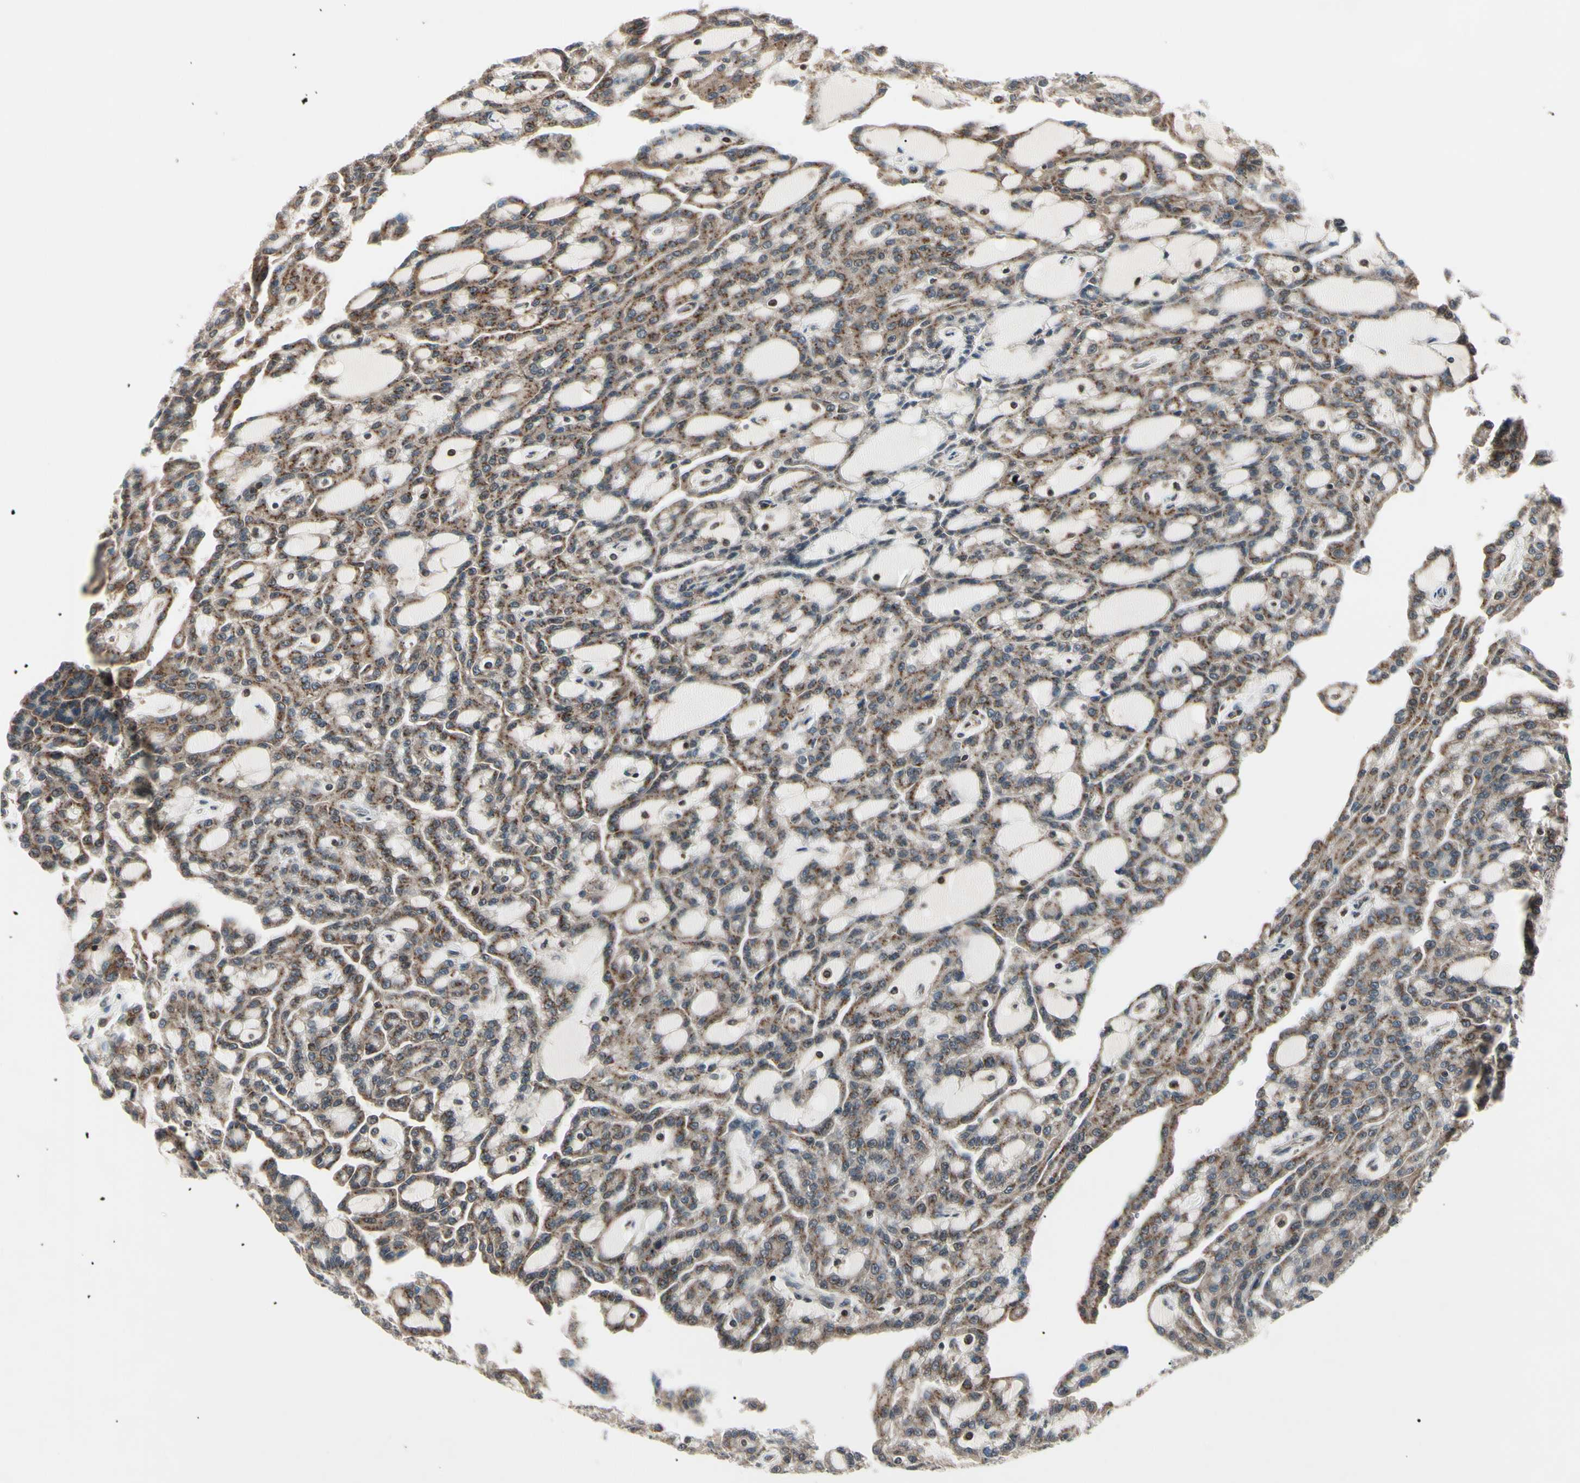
{"staining": {"intensity": "moderate", "quantity": "25%-75%", "location": "cytoplasmic/membranous"}, "tissue": "renal cancer", "cell_type": "Tumor cells", "image_type": "cancer", "snomed": [{"axis": "morphology", "description": "Adenocarcinoma, NOS"}, {"axis": "topography", "description": "Kidney"}], "caption": "This is an image of immunohistochemistry (IHC) staining of adenocarcinoma (renal), which shows moderate expression in the cytoplasmic/membranous of tumor cells.", "gene": "MAPRE1", "patient": {"sex": "male", "age": 63}}